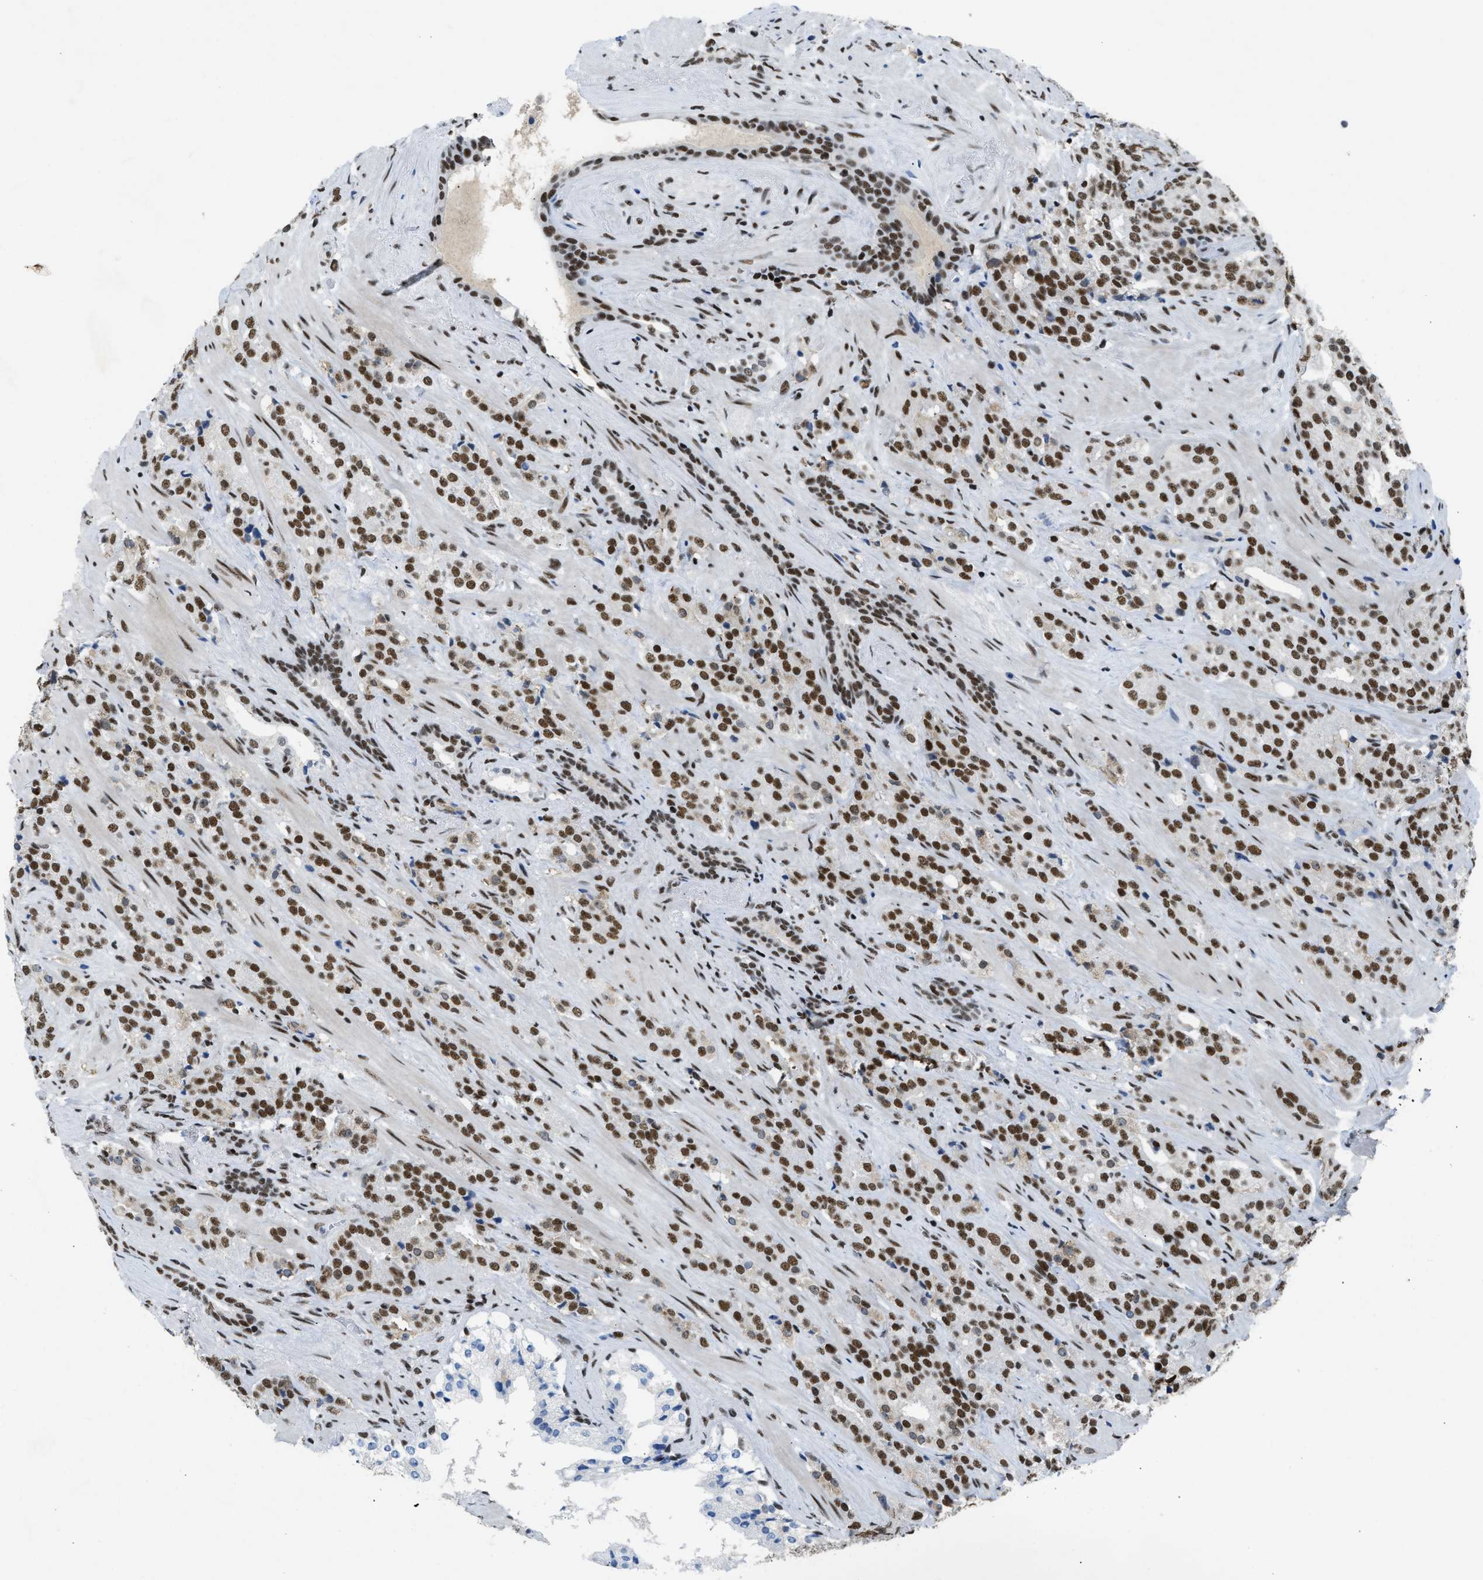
{"staining": {"intensity": "strong", "quantity": ">75%", "location": "nuclear"}, "tissue": "prostate cancer", "cell_type": "Tumor cells", "image_type": "cancer", "snomed": [{"axis": "morphology", "description": "Adenocarcinoma, High grade"}, {"axis": "topography", "description": "Prostate"}], "caption": "Immunohistochemistry (IHC) image of human high-grade adenocarcinoma (prostate) stained for a protein (brown), which demonstrates high levels of strong nuclear expression in about >75% of tumor cells.", "gene": "SCAF4", "patient": {"sex": "male", "age": 71}}